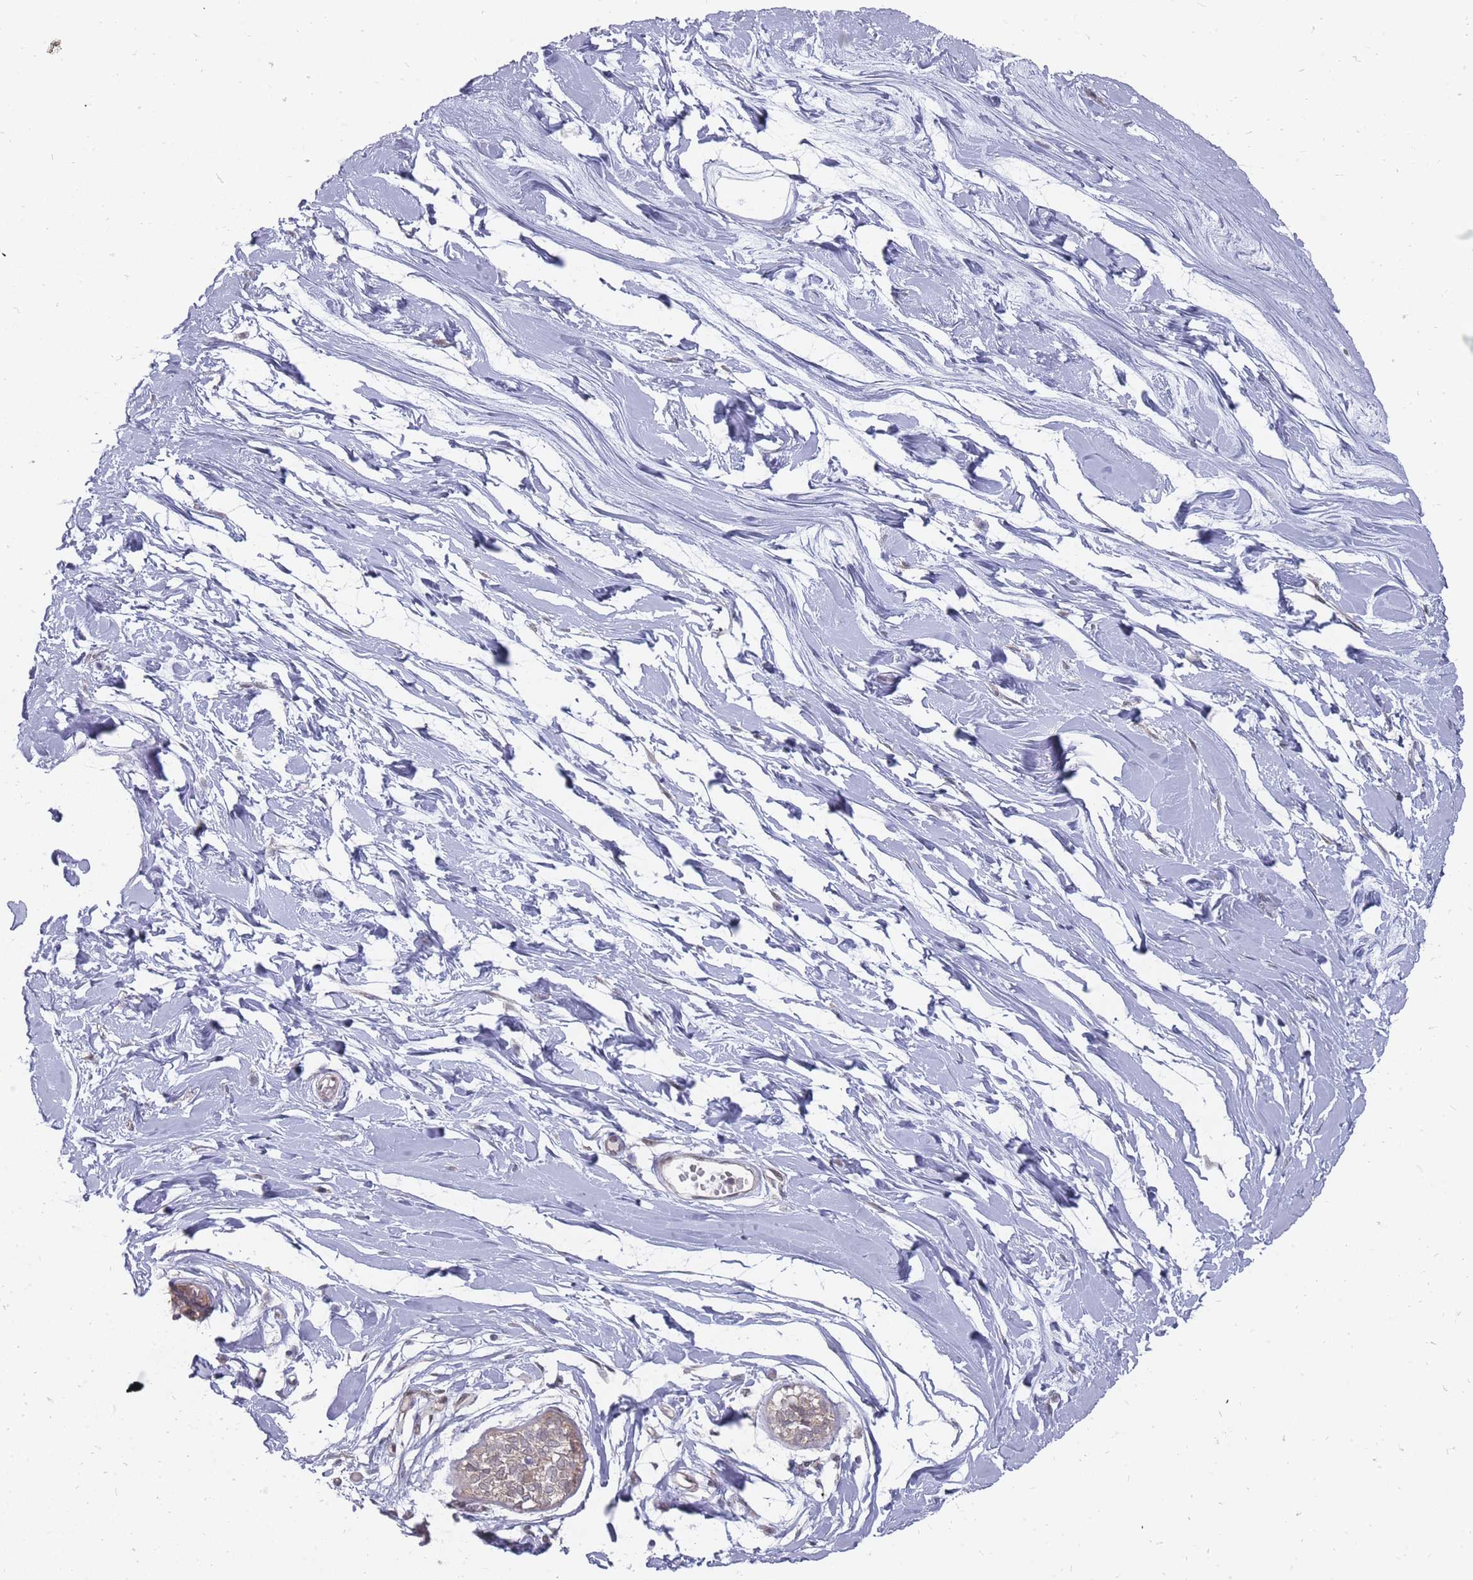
{"staining": {"intensity": "negative", "quantity": "none", "location": "none"}, "tissue": "breast", "cell_type": "Adipocytes", "image_type": "normal", "snomed": [{"axis": "morphology", "description": "Normal tissue, NOS"}, {"axis": "topography", "description": "Breast"}], "caption": "Immunohistochemistry (IHC) photomicrograph of benign breast: human breast stained with DAB (3,3'-diaminobenzidine) demonstrates no significant protein staining in adipocytes. The staining is performed using DAB (3,3'-diaminobenzidine) brown chromogen with nuclei counter-stained in using hematoxylin.", "gene": "NKD1", "patient": {"sex": "female", "age": 45}}